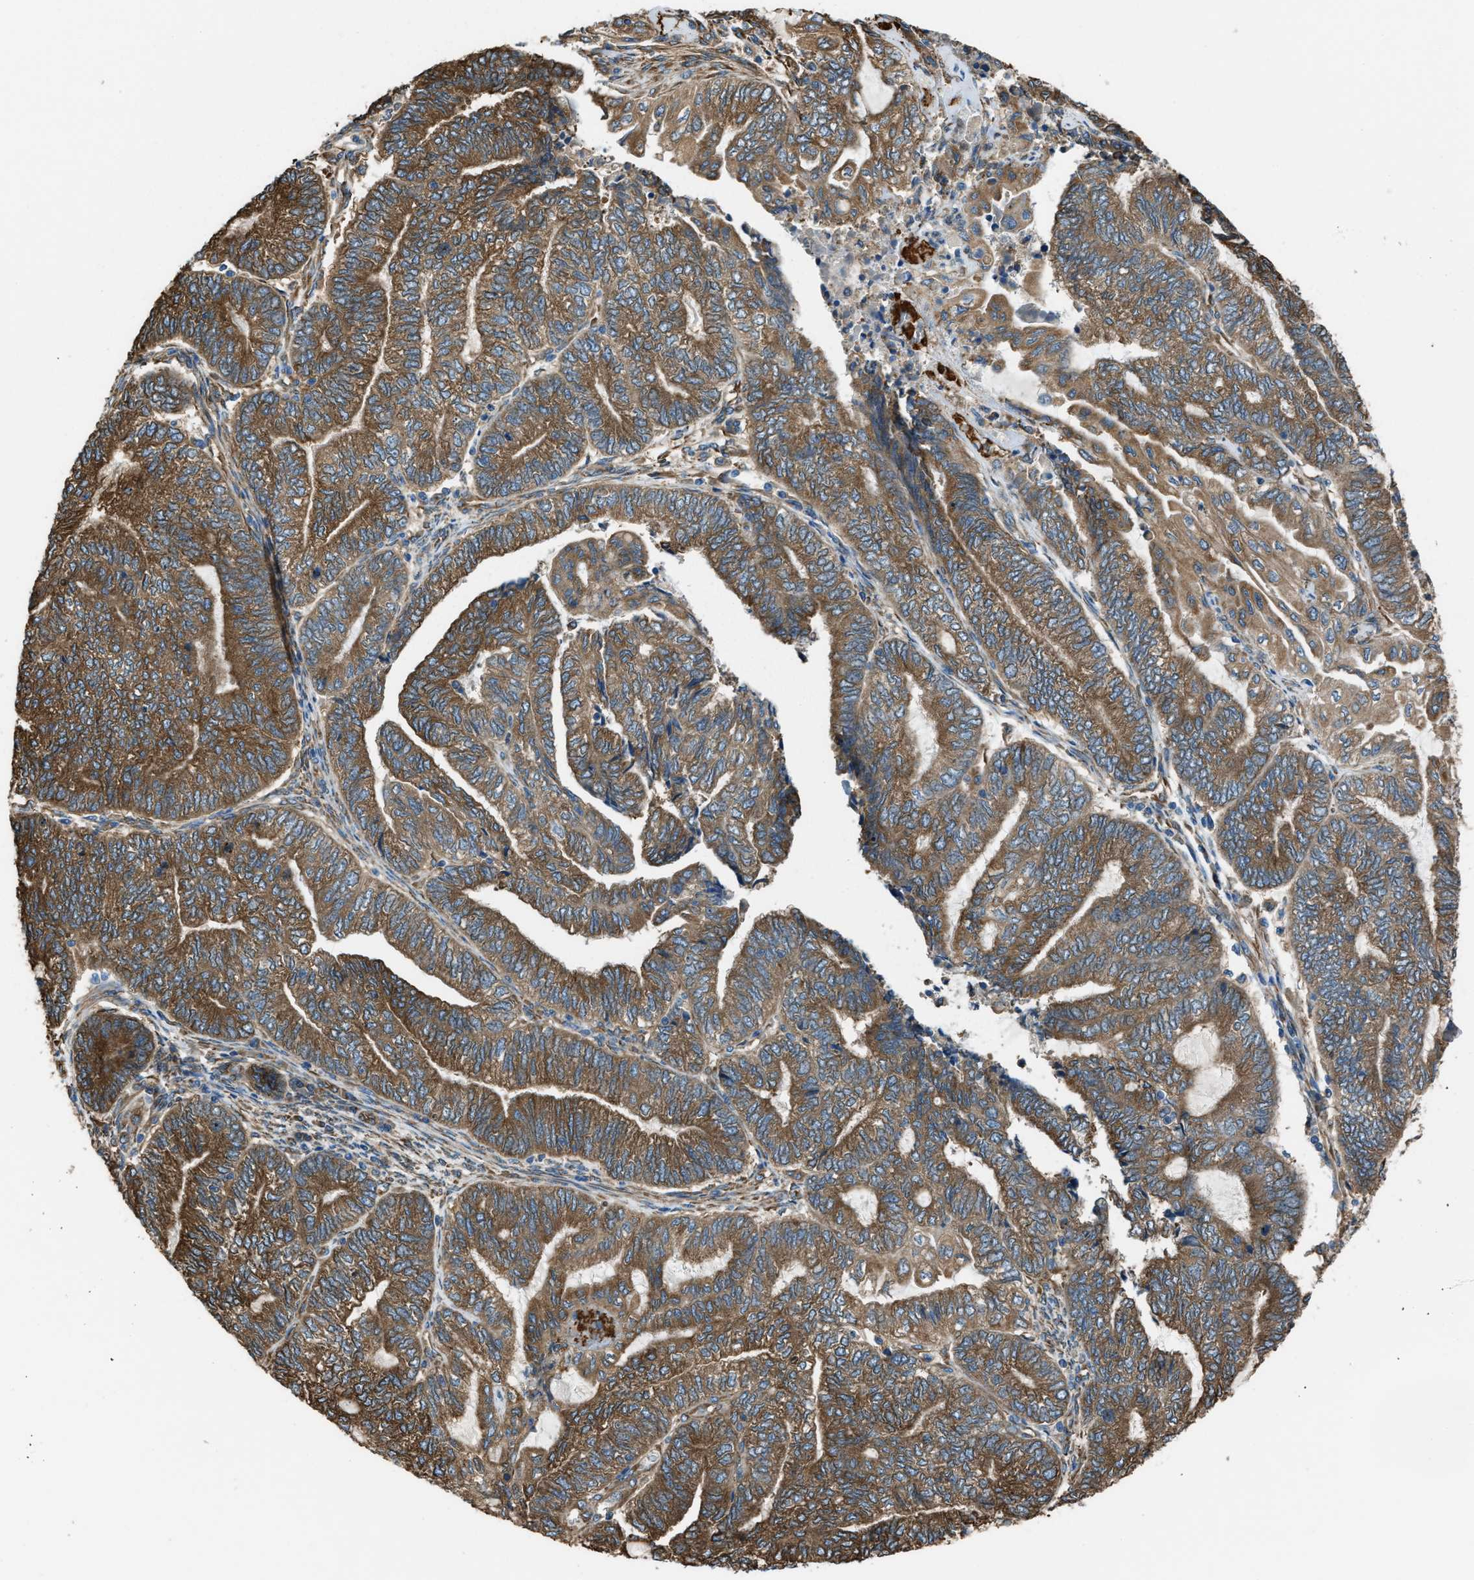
{"staining": {"intensity": "strong", "quantity": ">75%", "location": "cytoplasmic/membranous"}, "tissue": "endometrial cancer", "cell_type": "Tumor cells", "image_type": "cancer", "snomed": [{"axis": "morphology", "description": "Adenocarcinoma, NOS"}, {"axis": "topography", "description": "Uterus"}, {"axis": "topography", "description": "Endometrium"}], "caption": "Immunohistochemistry (DAB (3,3'-diaminobenzidine)) staining of adenocarcinoma (endometrial) exhibits strong cytoplasmic/membranous protein staining in about >75% of tumor cells. (DAB (3,3'-diaminobenzidine) = brown stain, brightfield microscopy at high magnification).", "gene": "TRPC1", "patient": {"sex": "female", "age": 70}}